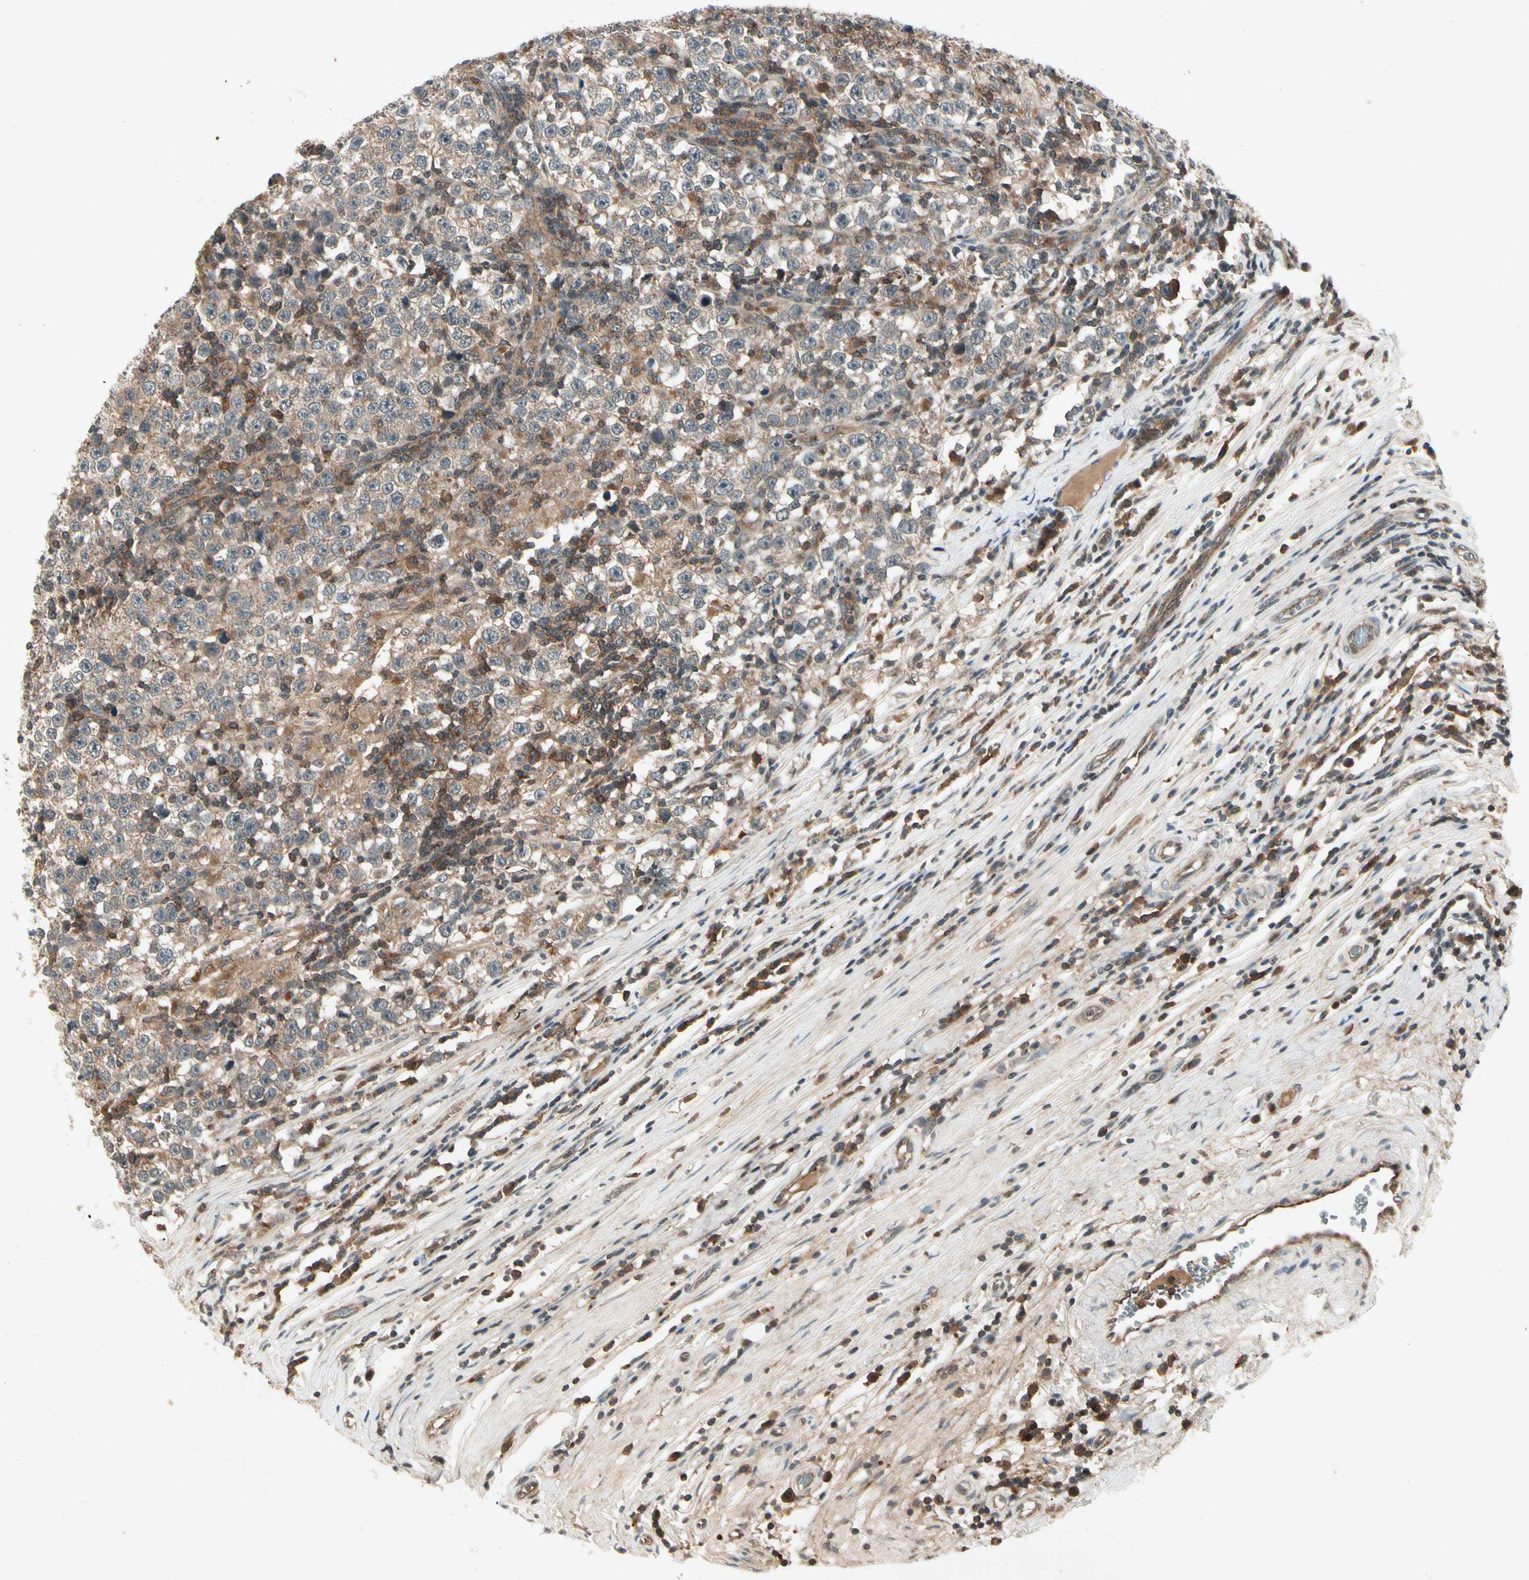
{"staining": {"intensity": "weak", "quantity": "25%-75%", "location": "cytoplasmic/membranous"}, "tissue": "testis cancer", "cell_type": "Tumor cells", "image_type": "cancer", "snomed": [{"axis": "morphology", "description": "Seminoma, NOS"}, {"axis": "topography", "description": "Testis"}], "caption": "A micrograph of human testis cancer (seminoma) stained for a protein reveals weak cytoplasmic/membranous brown staining in tumor cells. The staining is performed using DAB (3,3'-diaminobenzidine) brown chromogen to label protein expression. The nuclei are counter-stained blue using hematoxylin.", "gene": "FLOT1", "patient": {"sex": "male", "age": 43}}